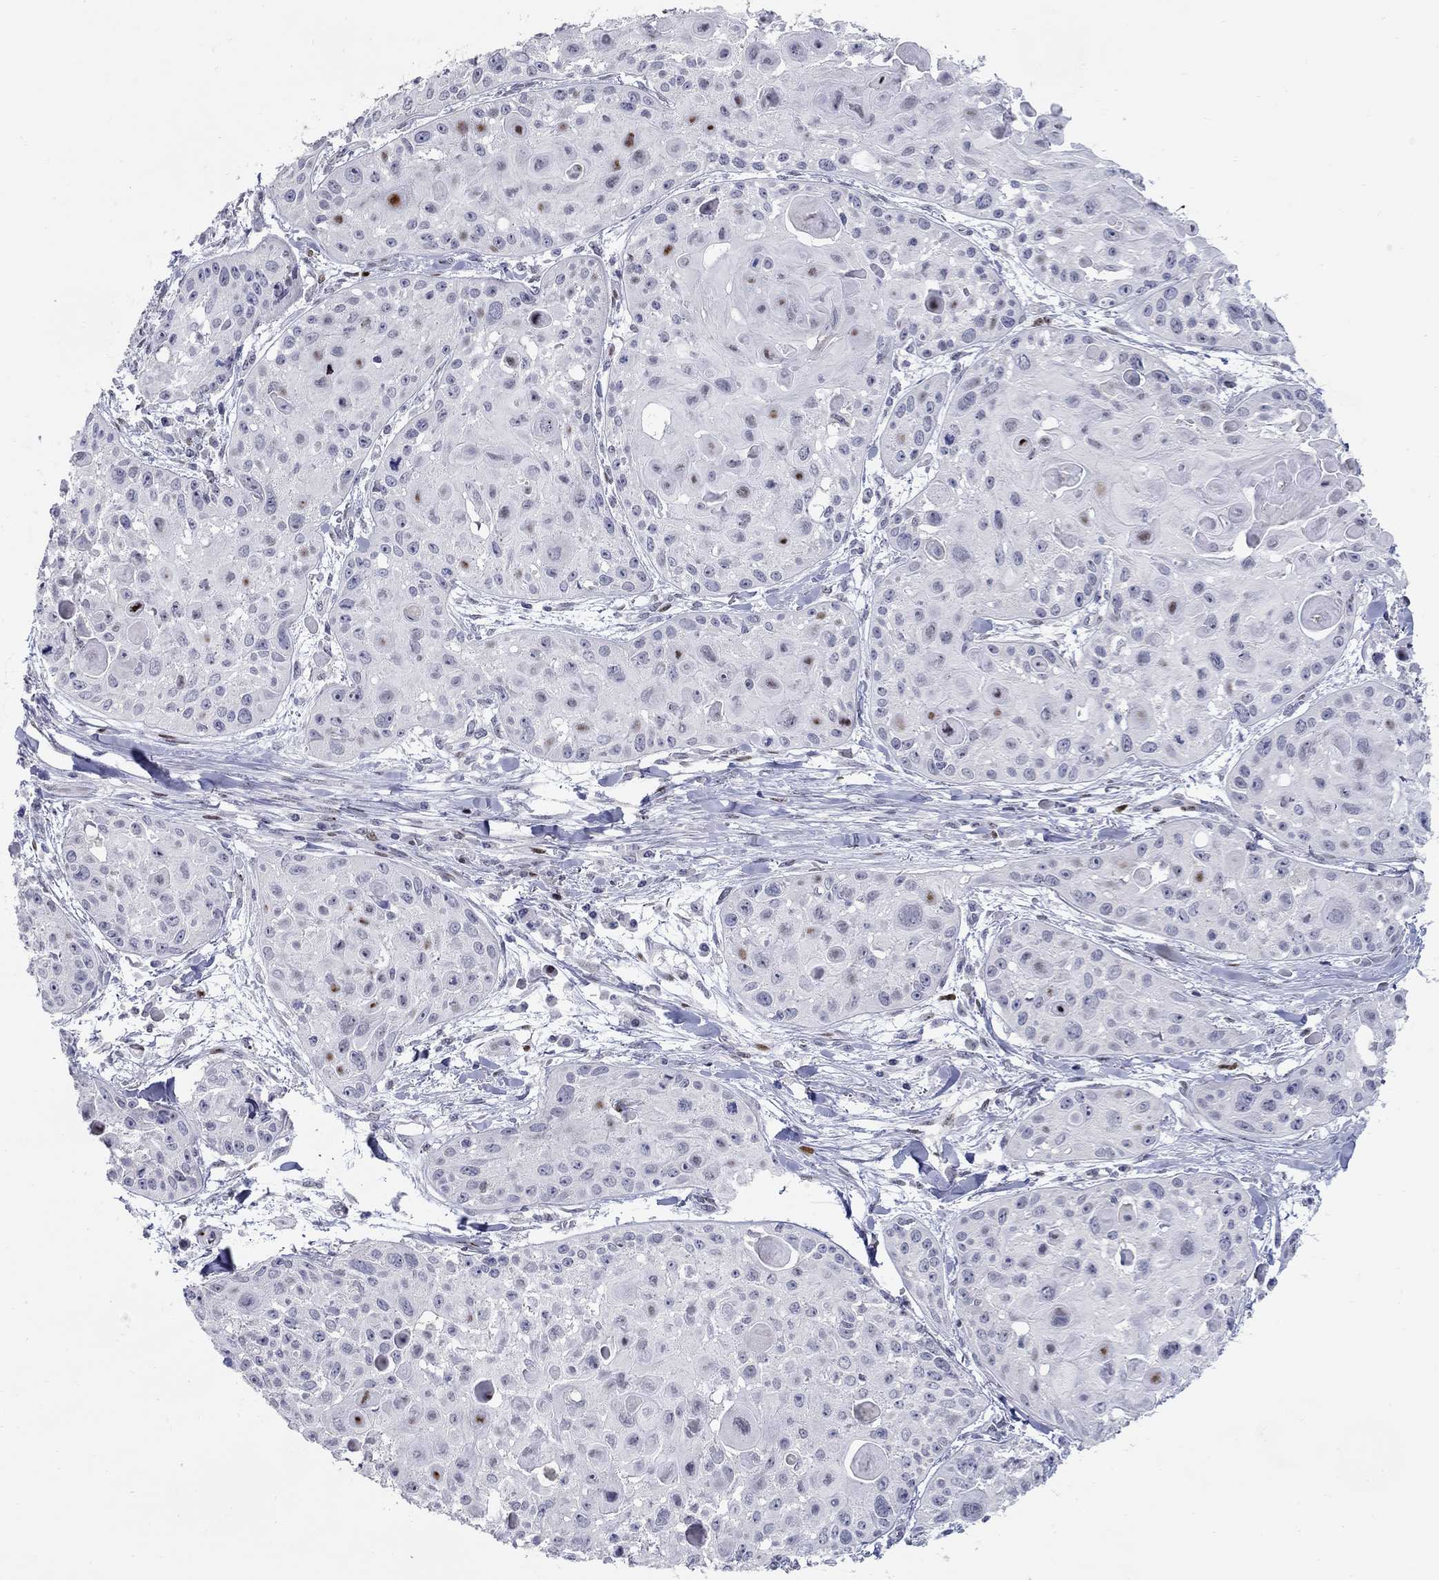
{"staining": {"intensity": "strong", "quantity": "<25%", "location": "nuclear"}, "tissue": "skin cancer", "cell_type": "Tumor cells", "image_type": "cancer", "snomed": [{"axis": "morphology", "description": "Squamous cell carcinoma, NOS"}, {"axis": "topography", "description": "Skin"}, {"axis": "topography", "description": "Anal"}], "caption": "Immunohistochemistry micrograph of neoplastic tissue: human skin squamous cell carcinoma stained using immunohistochemistry (IHC) shows medium levels of strong protein expression localized specifically in the nuclear of tumor cells, appearing as a nuclear brown color.", "gene": "RAPGEF5", "patient": {"sex": "female", "age": 75}}